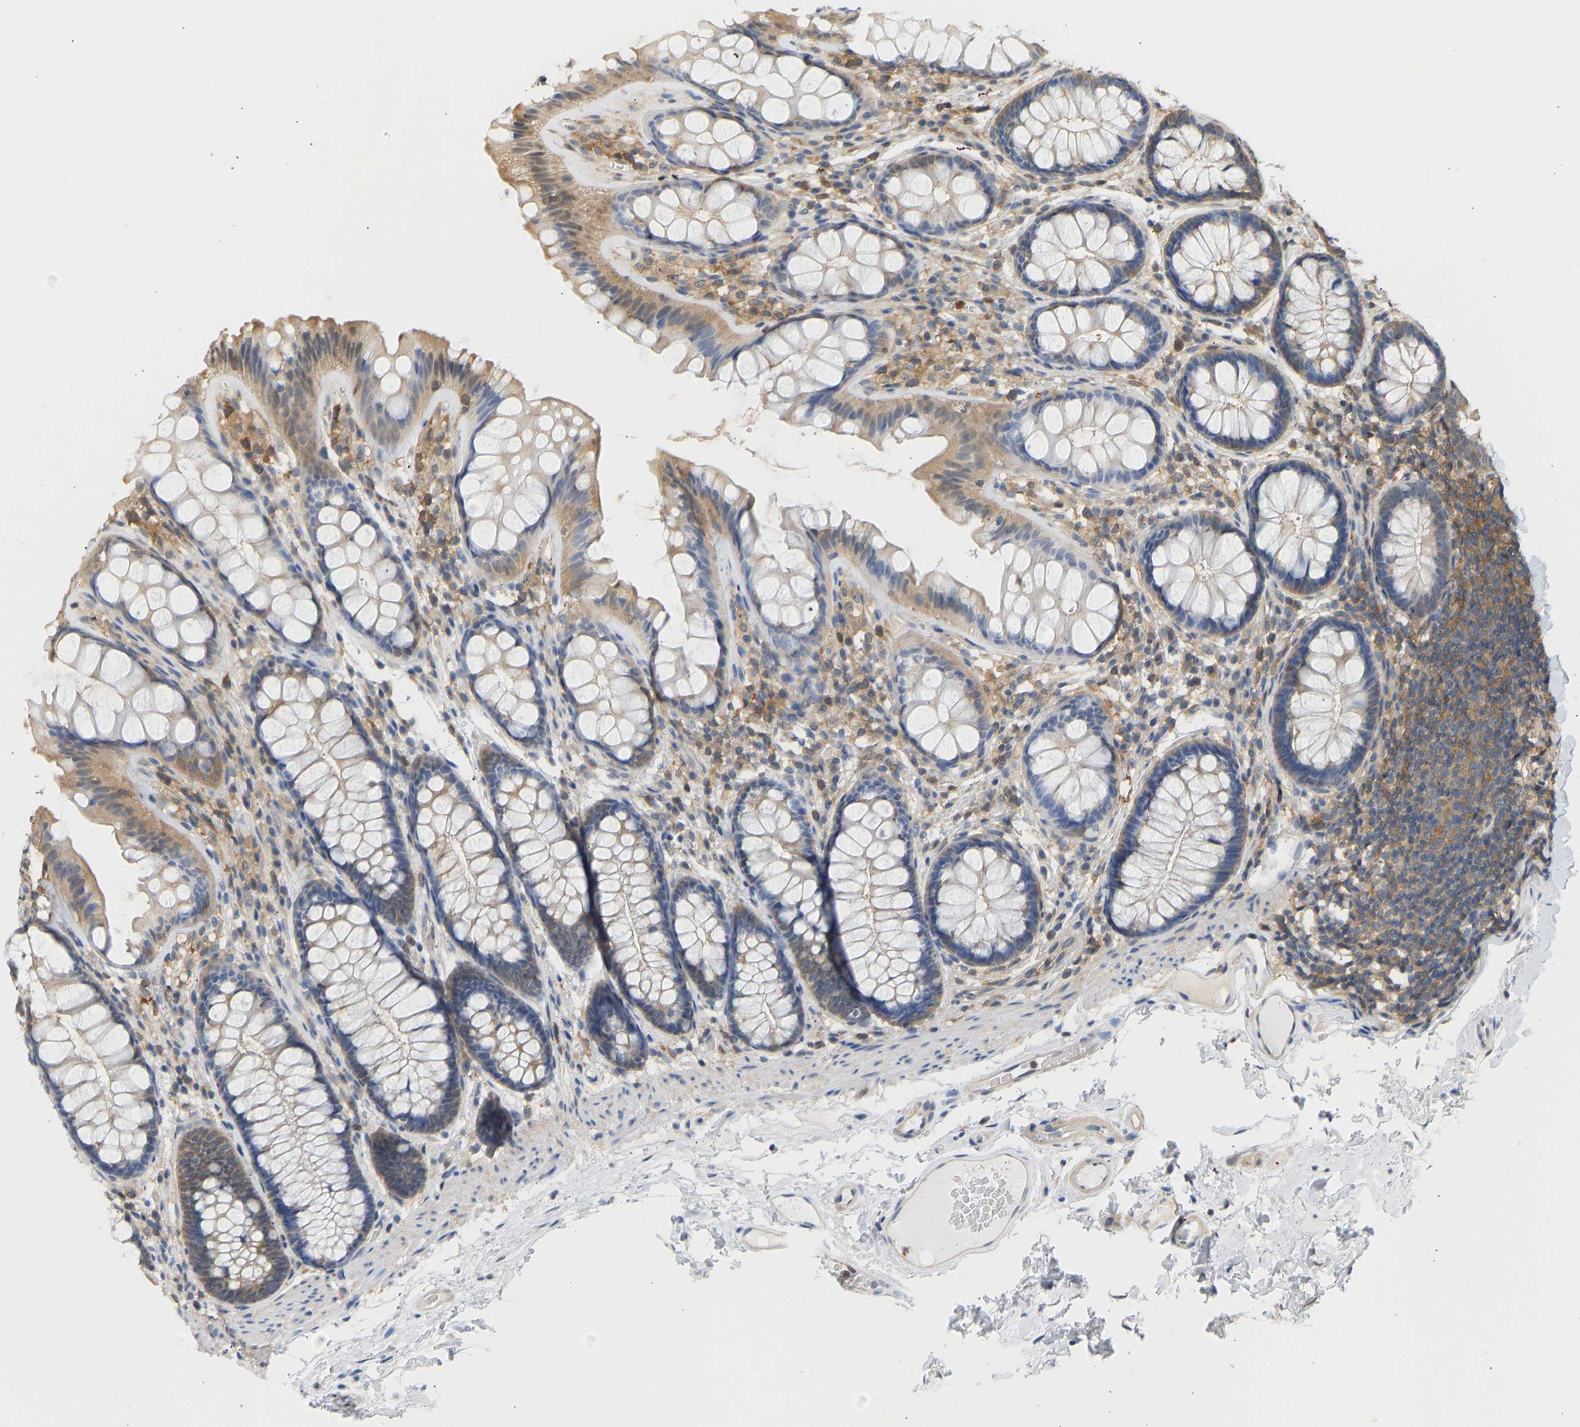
{"staining": {"intensity": "weak", "quantity": ">75%", "location": "cytoplasmic/membranous"}, "tissue": "colon", "cell_type": "Endothelial cells", "image_type": "normal", "snomed": [{"axis": "morphology", "description": "Normal tissue, NOS"}, {"axis": "topography", "description": "Colon"}], "caption": "IHC of benign human colon reveals low levels of weak cytoplasmic/membranous expression in about >75% of endothelial cells.", "gene": "ENO1", "patient": {"sex": "female", "age": 56}}